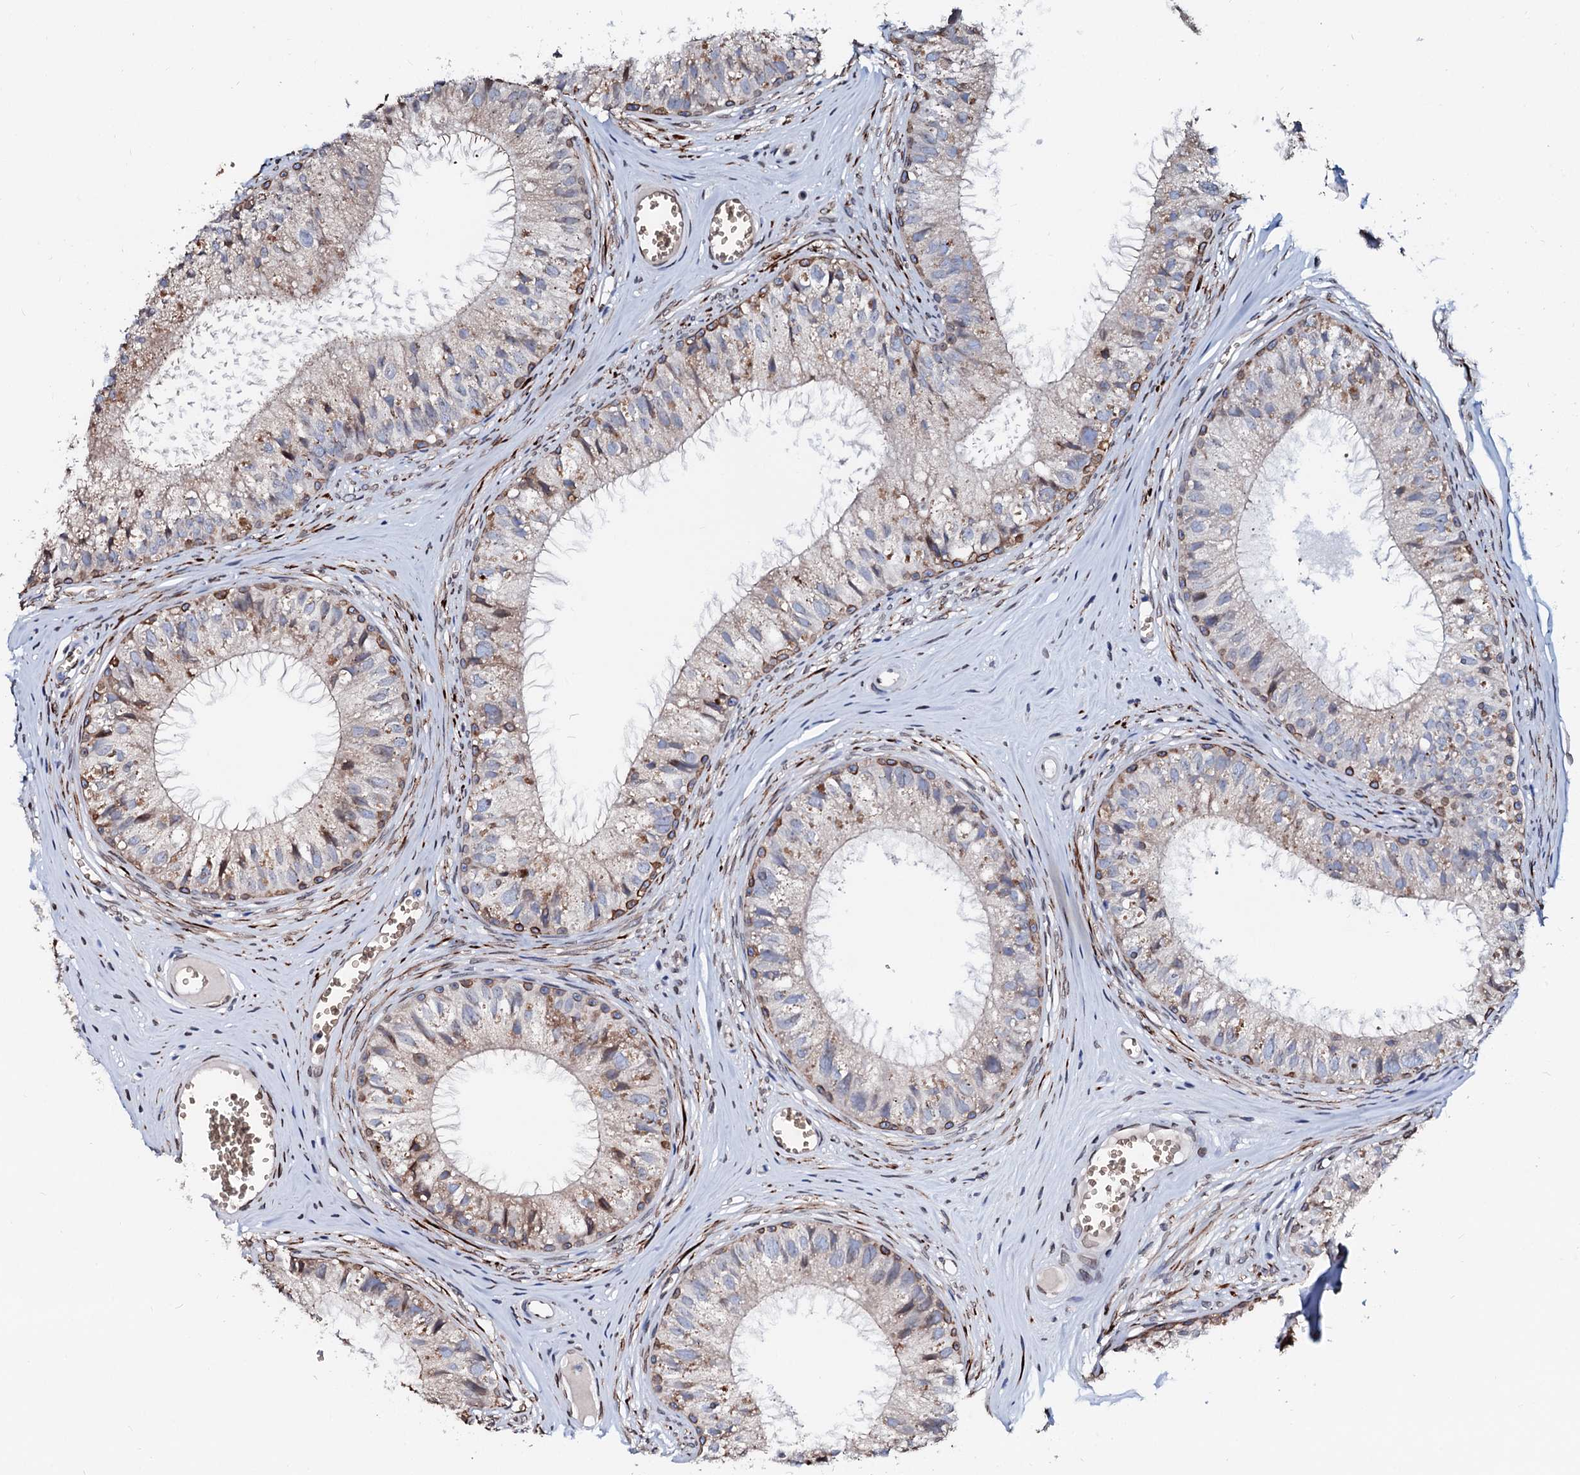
{"staining": {"intensity": "moderate", "quantity": "25%-75%", "location": "cytoplasmic/membranous,nuclear"}, "tissue": "epididymis", "cell_type": "Glandular cells", "image_type": "normal", "snomed": [{"axis": "morphology", "description": "Normal tissue, NOS"}, {"axis": "topography", "description": "Epididymis"}], "caption": "Immunohistochemical staining of benign epididymis shows 25%-75% levels of moderate cytoplasmic/membranous,nuclear protein expression in approximately 25%-75% of glandular cells. Using DAB (3,3'-diaminobenzidine) (brown) and hematoxylin (blue) stains, captured at high magnification using brightfield microscopy.", "gene": "NRP2", "patient": {"sex": "male", "age": 36}}